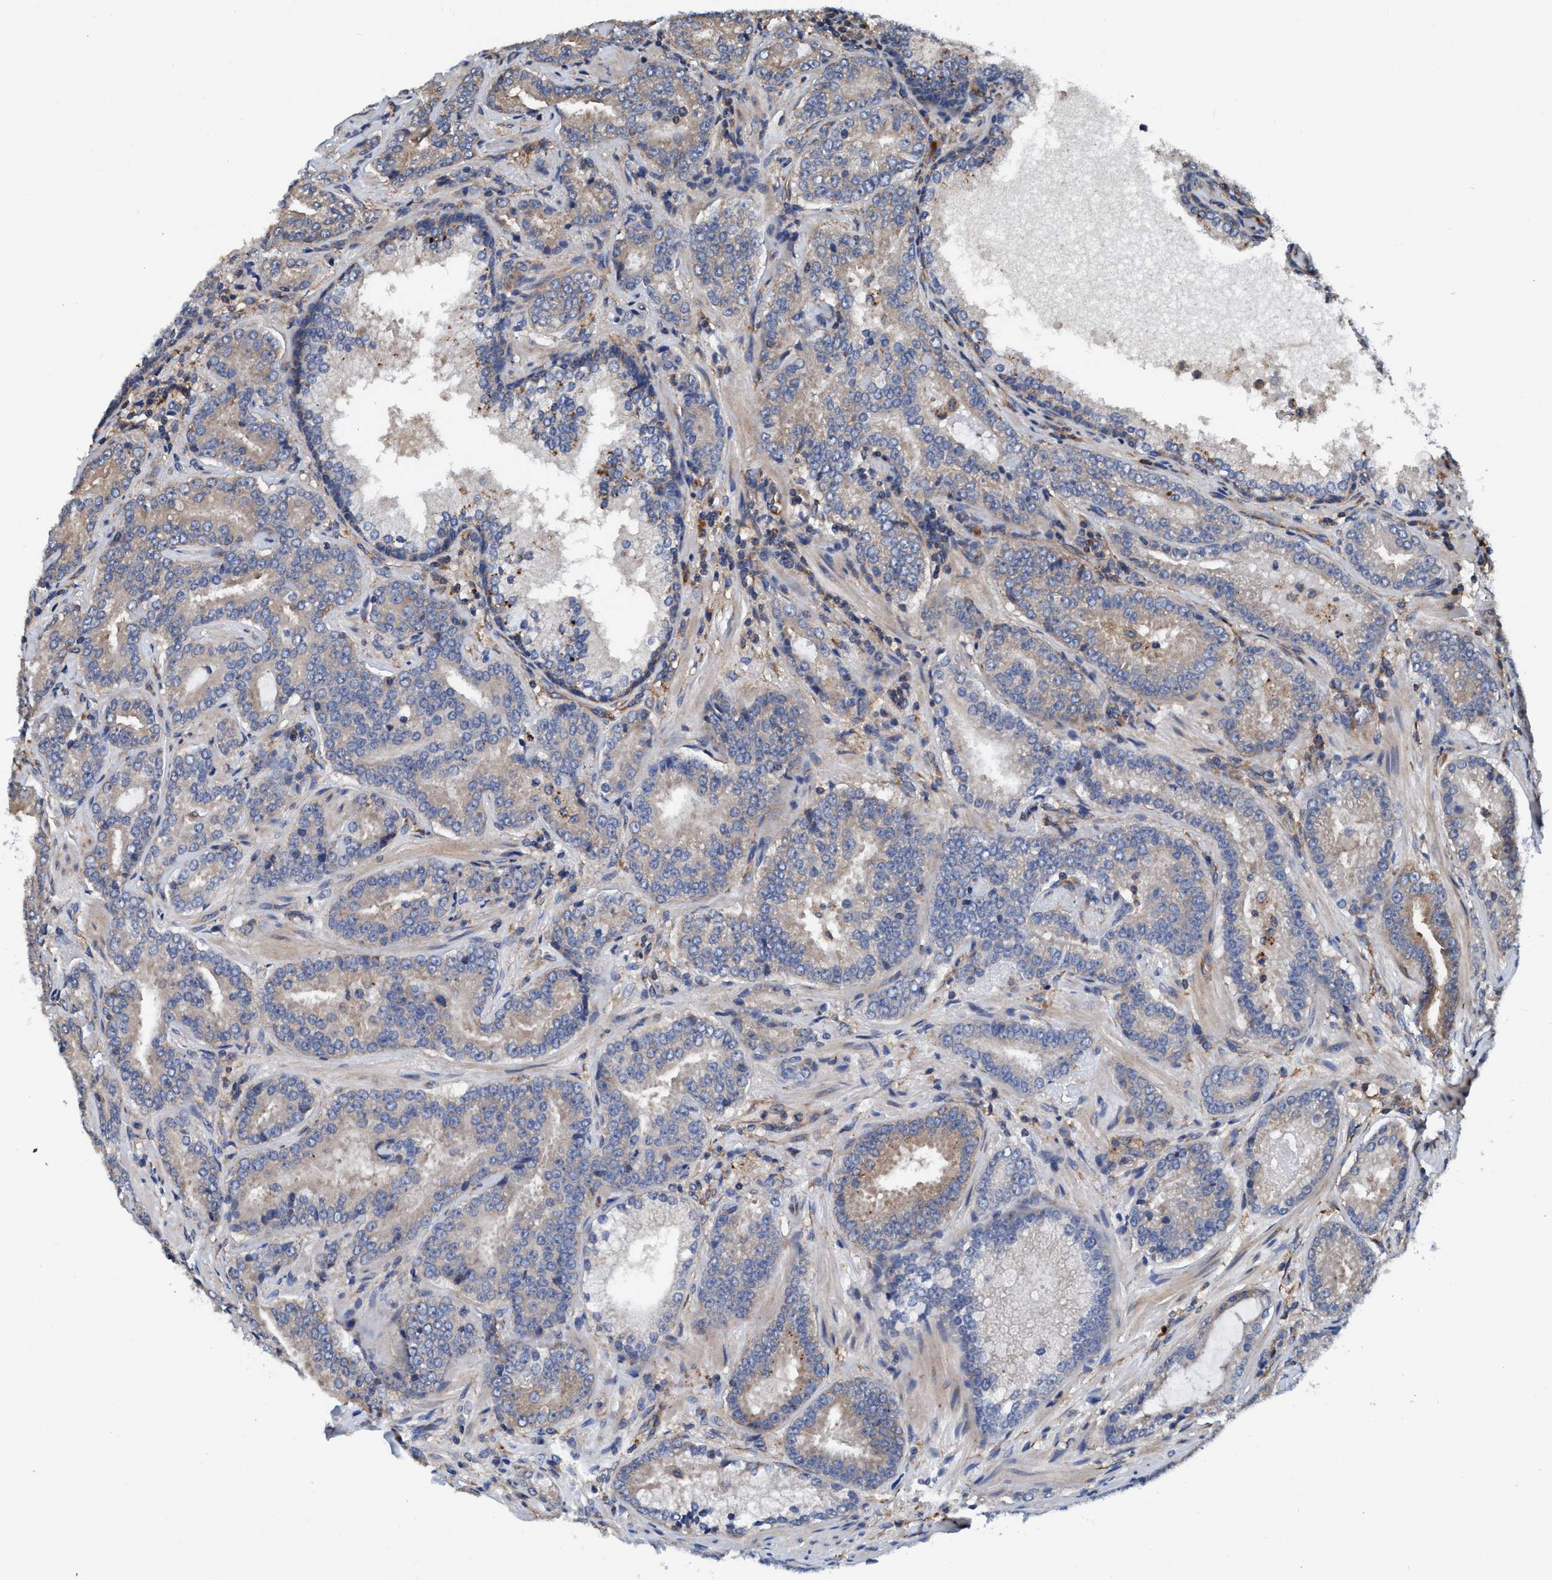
{"staining": {"intensity": "weak", "quantity": "25%-75%", "location": "cytoplasmic/membranous"}, "tissue": "prostate cancer", "cell_type": "Tumor cells", "image_type": "cancer", "snomed": [{"axis": "morphology", "description": "Adenocarcinoma, Low grade"}, {"axis": "topography", "description": "Prostate"}], "caption": "A photomicrograph of human prostate cancer (low-grade adenocarcinoma) stained for a protein reveals weak cytoplasmic/membranous brown staining in tumor cells.", "gene": "ENDOG", "patient": {"sex": "male", "age": 51}}